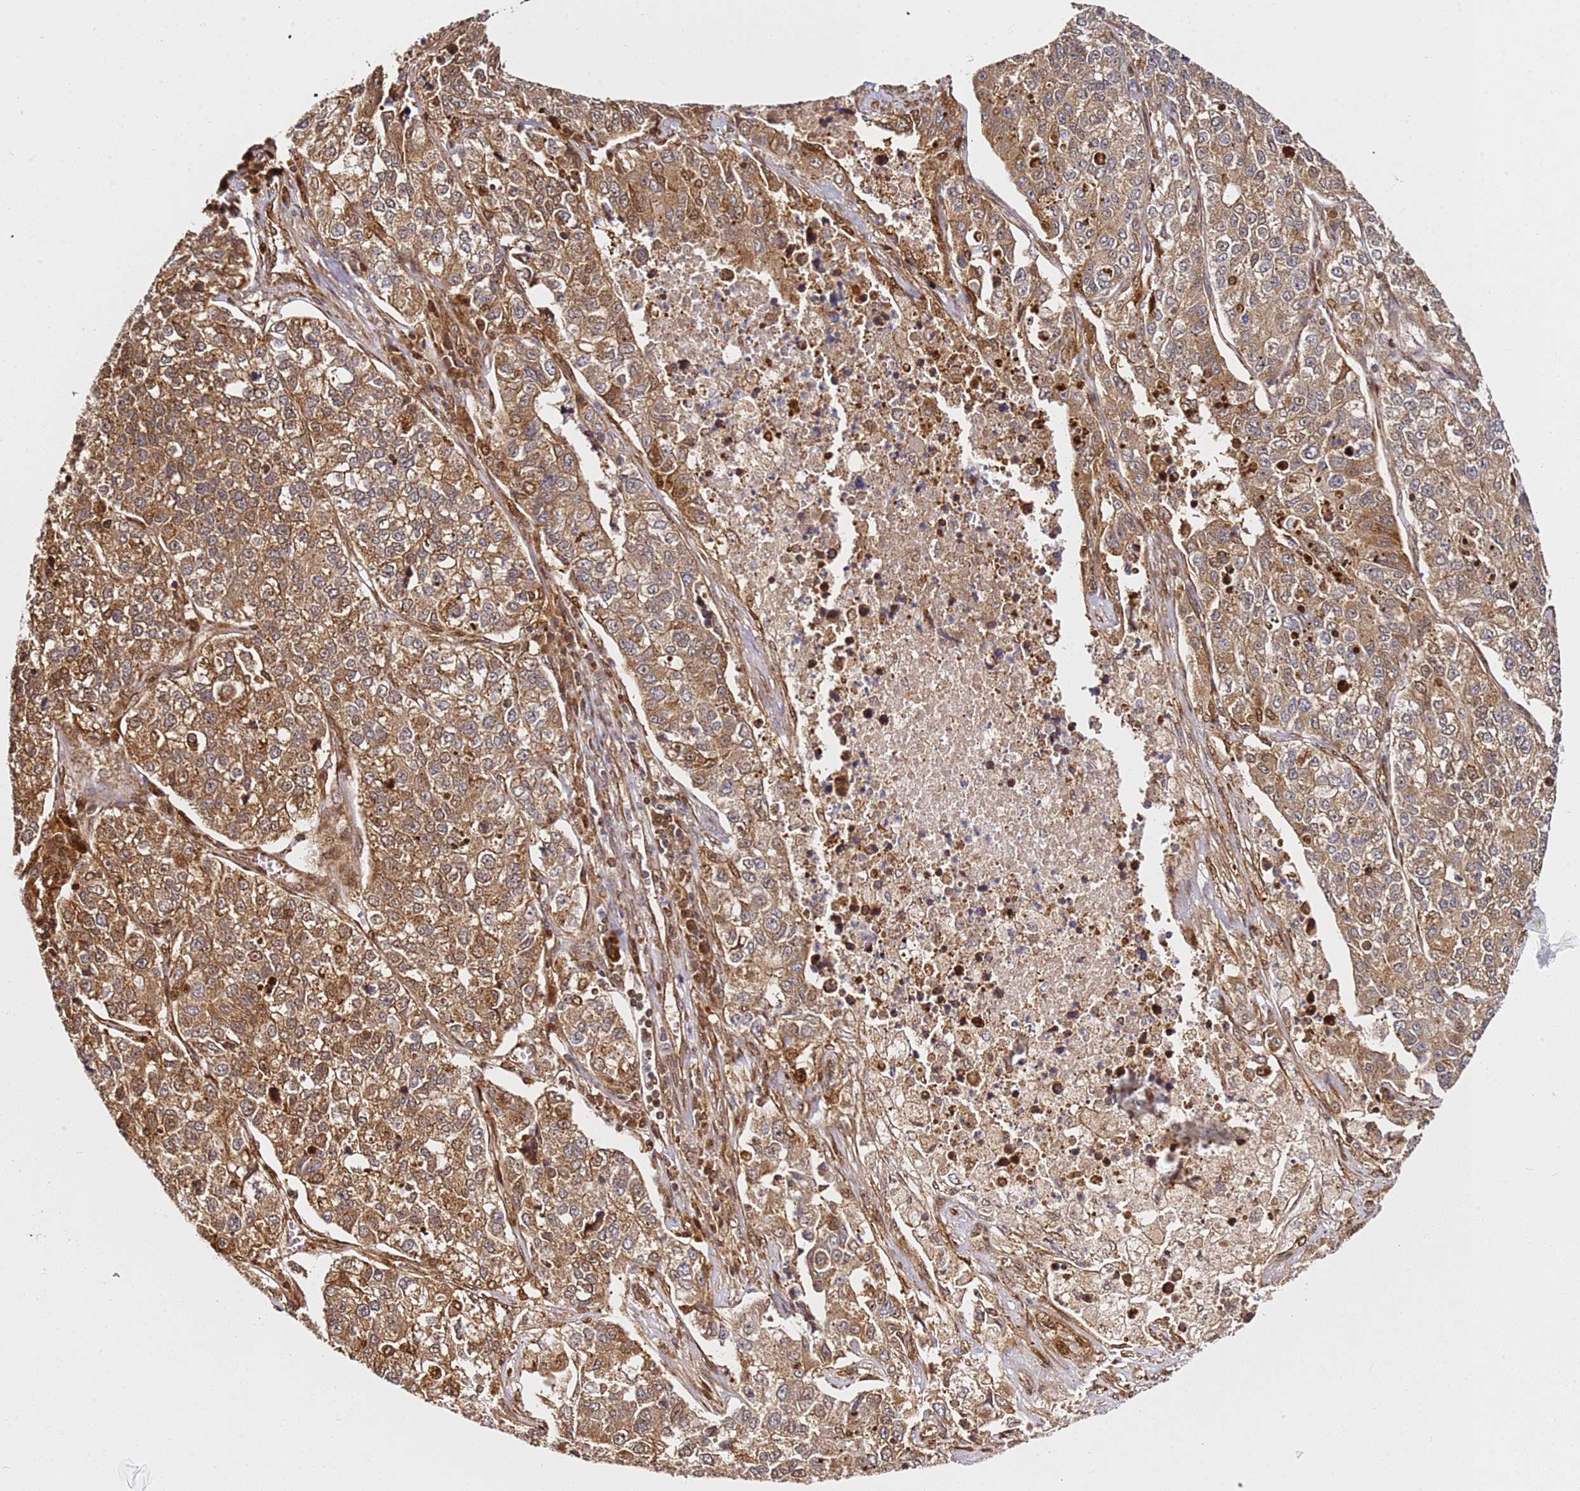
{"staining": {"intensity": "moderate", "quantity": ">75%", "location": "cytoplasmic/membranous"}, "tissue": "lung cancer", "cell_type": "Tumor cells", "image_type": "cancer", "snomed": [{"axis": "morphology", "description": "Adenocarcinoma, NOS"}, {"axis": "topography", "description": "Lung"}], "caption": "DAB (3,3'-diaminobenzidine) immunohistochemical staining of adenocarcinoma (lung) displays moderate cytoplasmic/membranous protein expression in about >75% of tumor cells.", "gene": "SMOX", "patient": {"sex": "male", "age": 49}}